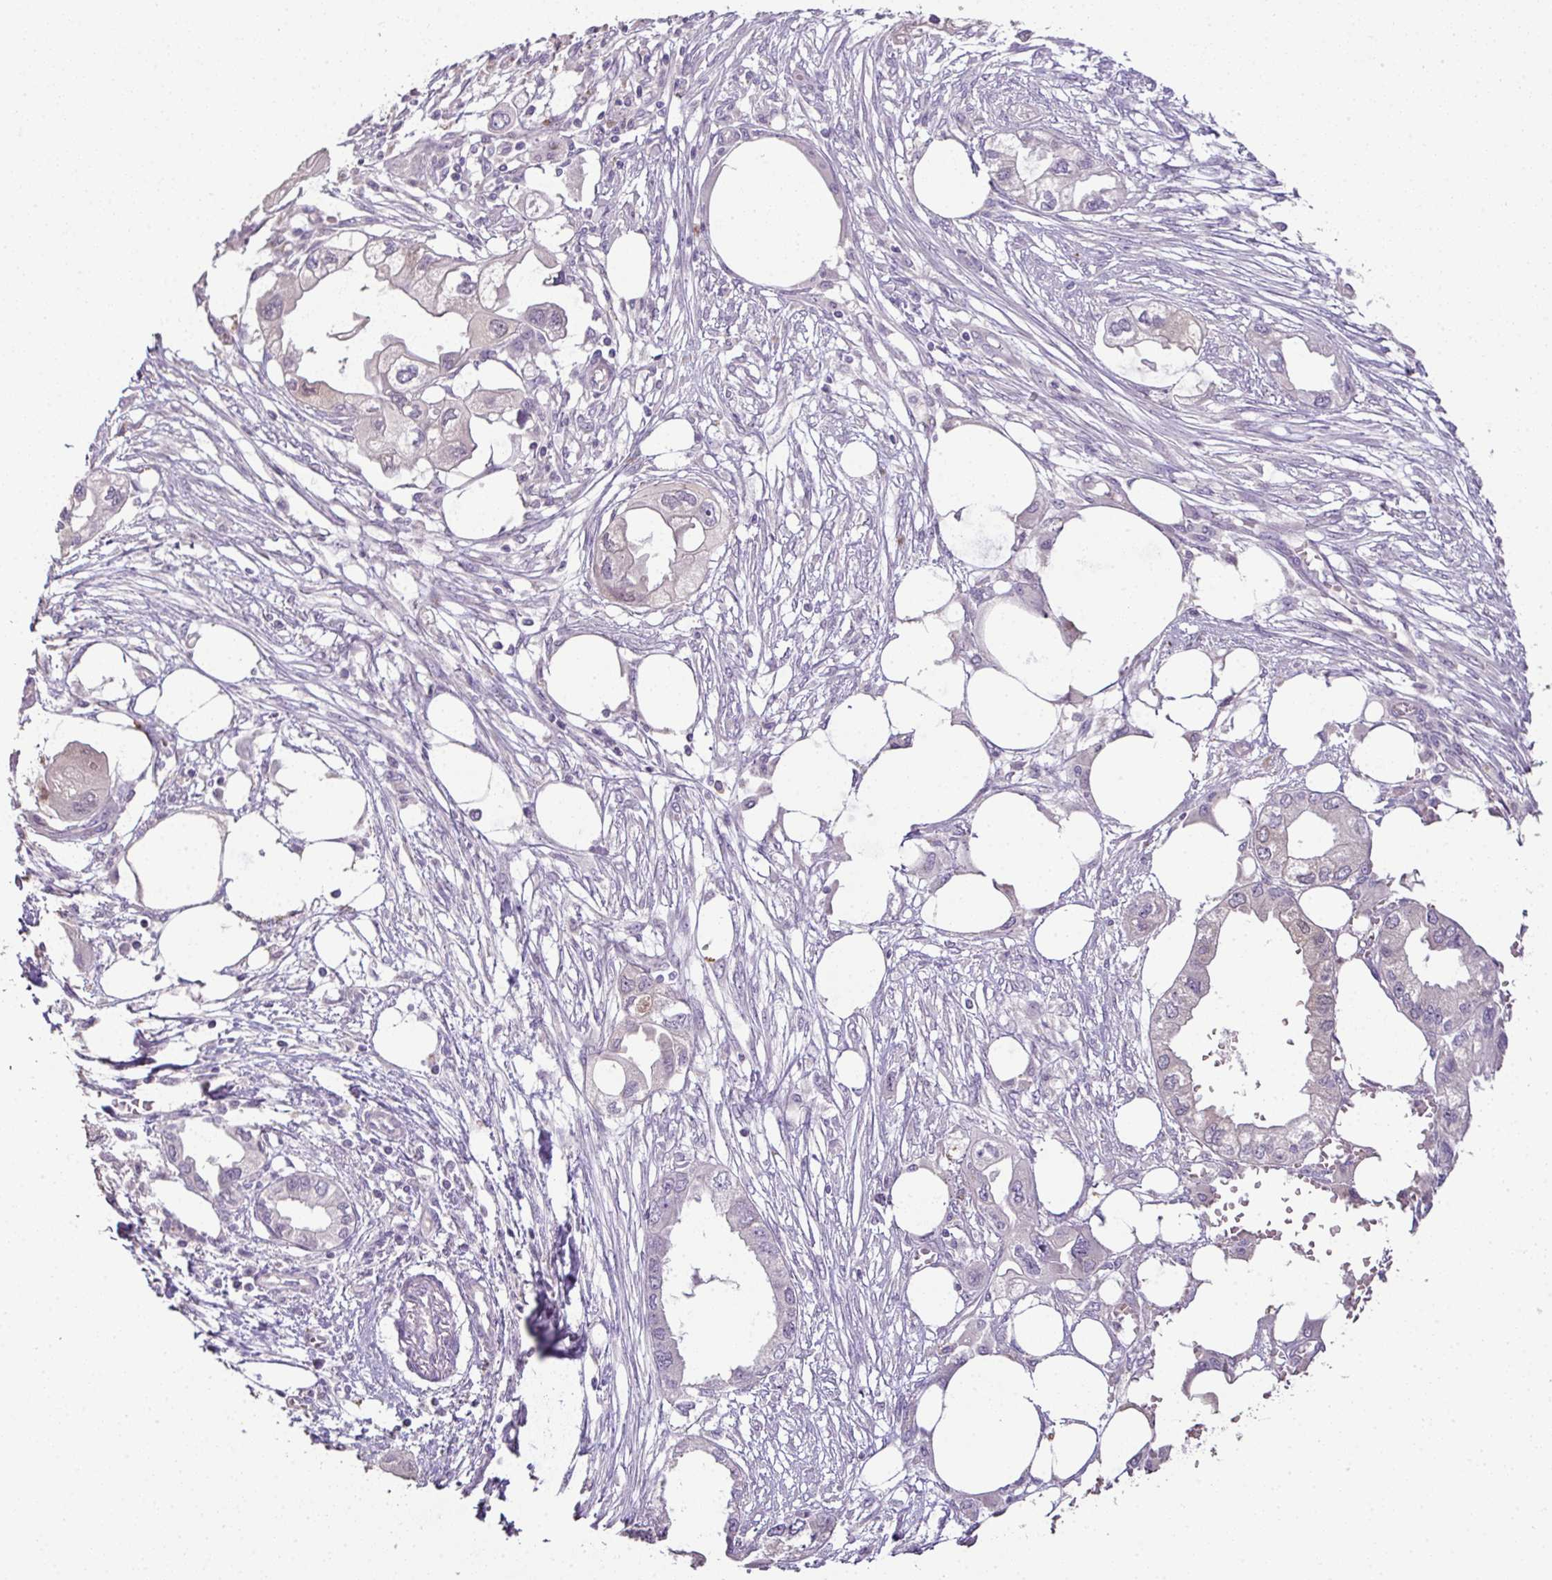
{"staining": {"intensity": "negative", "quantity": "none", "location": "none"}, "tissue": "endometrial cancer", "cell_type": "Tumor cells", "image_type": "cancer", "snomed": [{"axis": "morphology", "description": "Adenocarcinoma, NOS"}, {"axis": "morphology", "description": "Adenocarcinoma, metastatic, NOS"}, {"axis": "topography", "description": "Adipose tissue"}, {"axis": "topography", "description": "Endometrium"}], "caption": "The immunohistochemistry (IHC) photomicrograph has no significant positivity in tumor cells of endometrial cancer (metastatic adenocarcinoma) tissue.", "gene": "CMPK1", "patient": {"sex": "female", "age": 67}}